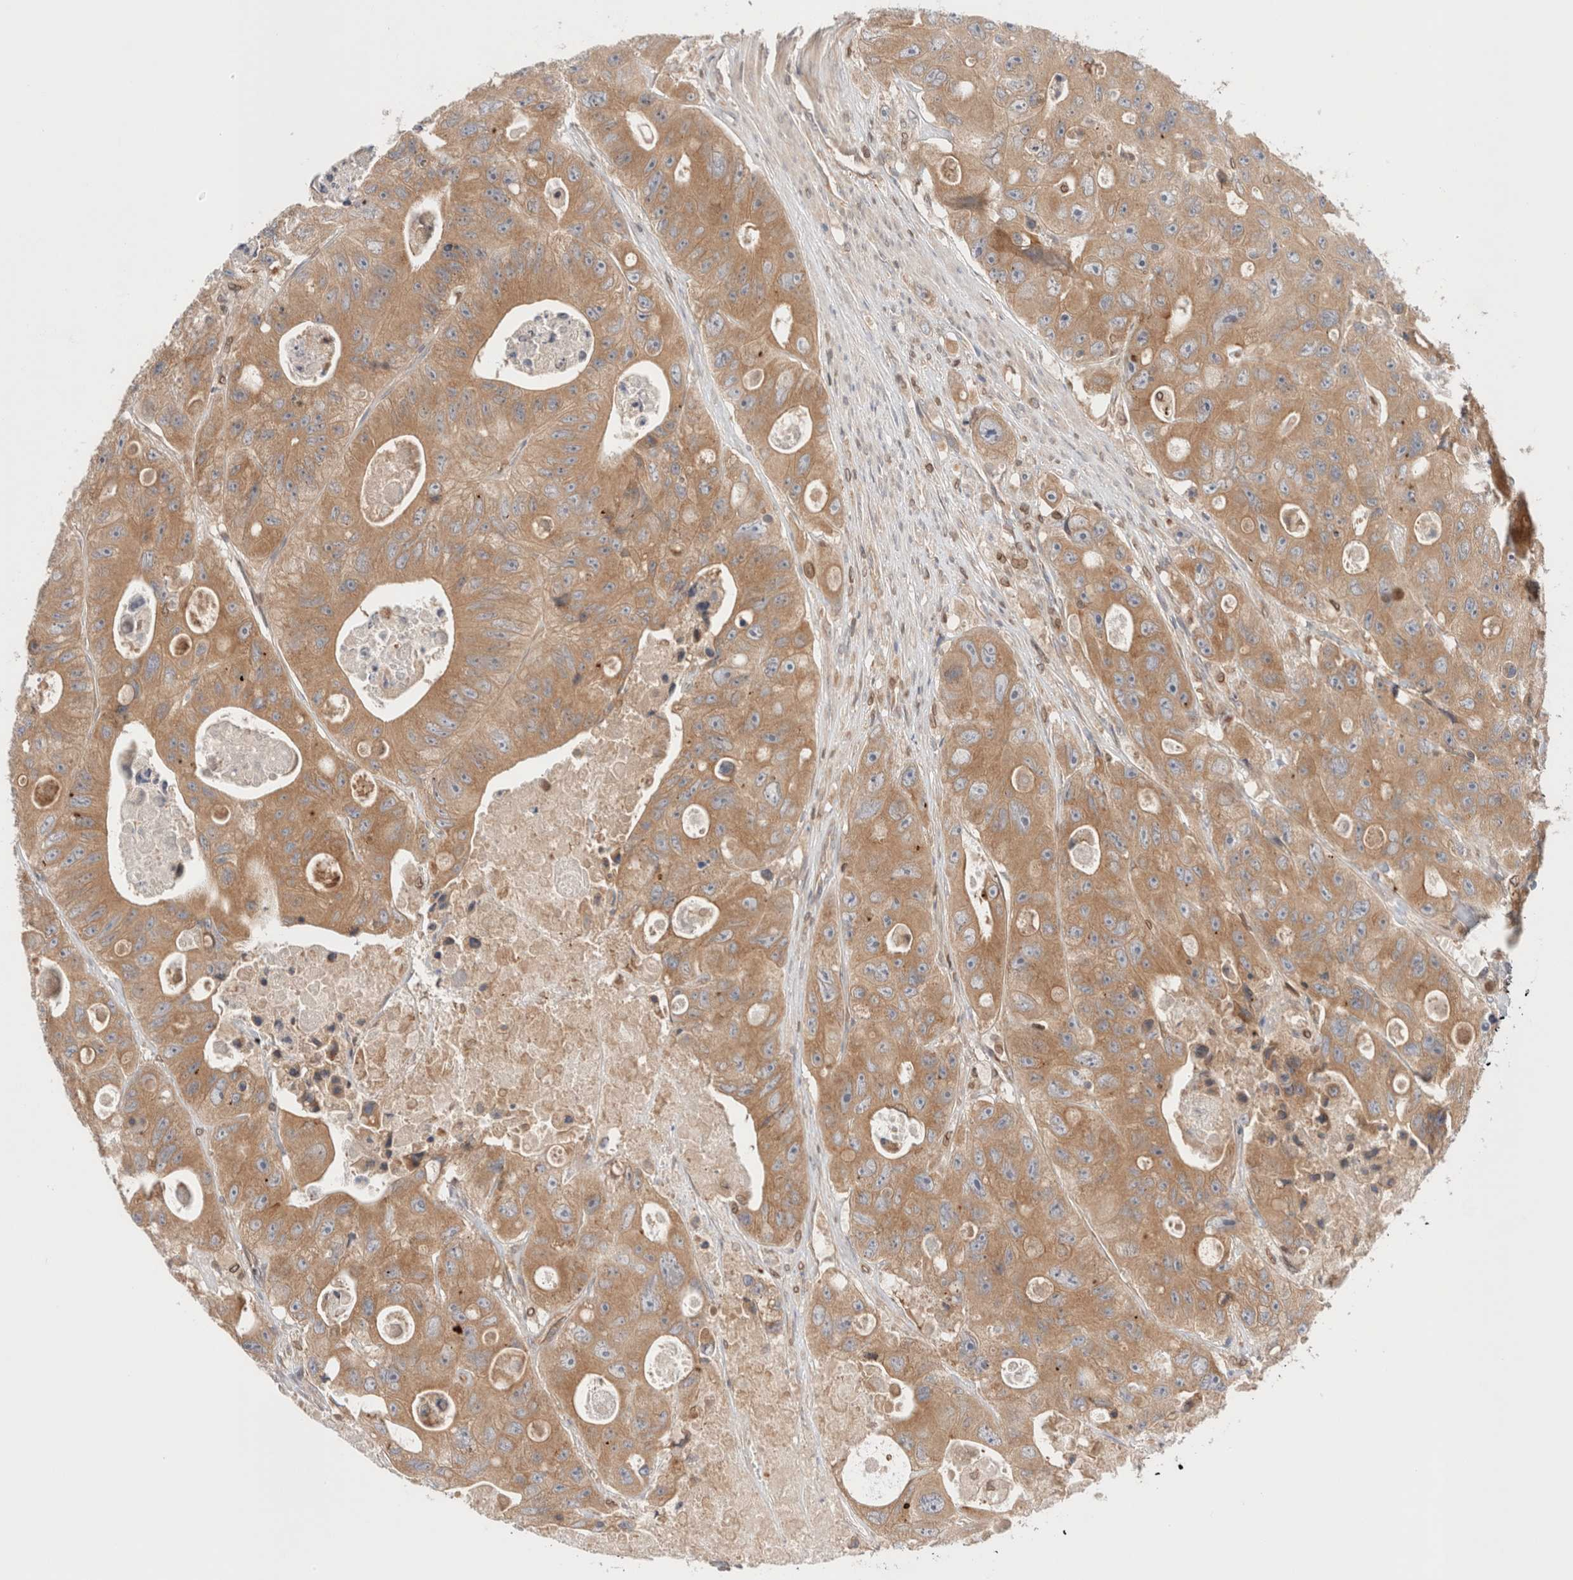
{"staining": {"intensity": "moderate", "quantity": ">75%", "location": "cytoplasmic/membranous"}, "tissue": "colorectal cancer", "cell_type": "Tumor cells", "image_type": "cancer", "snomed": [{"axis": "morphology", "description": "Adenocarcinoma, NOS"}, {"axis": "topography", "description": "Colon"}], "caption": "Moderate cytoplasmic/membranous staining is seen in about >75% of tumor cells in colorectal cancer (adenocarcinoma).", "gene": "SIKE1", "patient": {"sex": "female", "age": 46}}